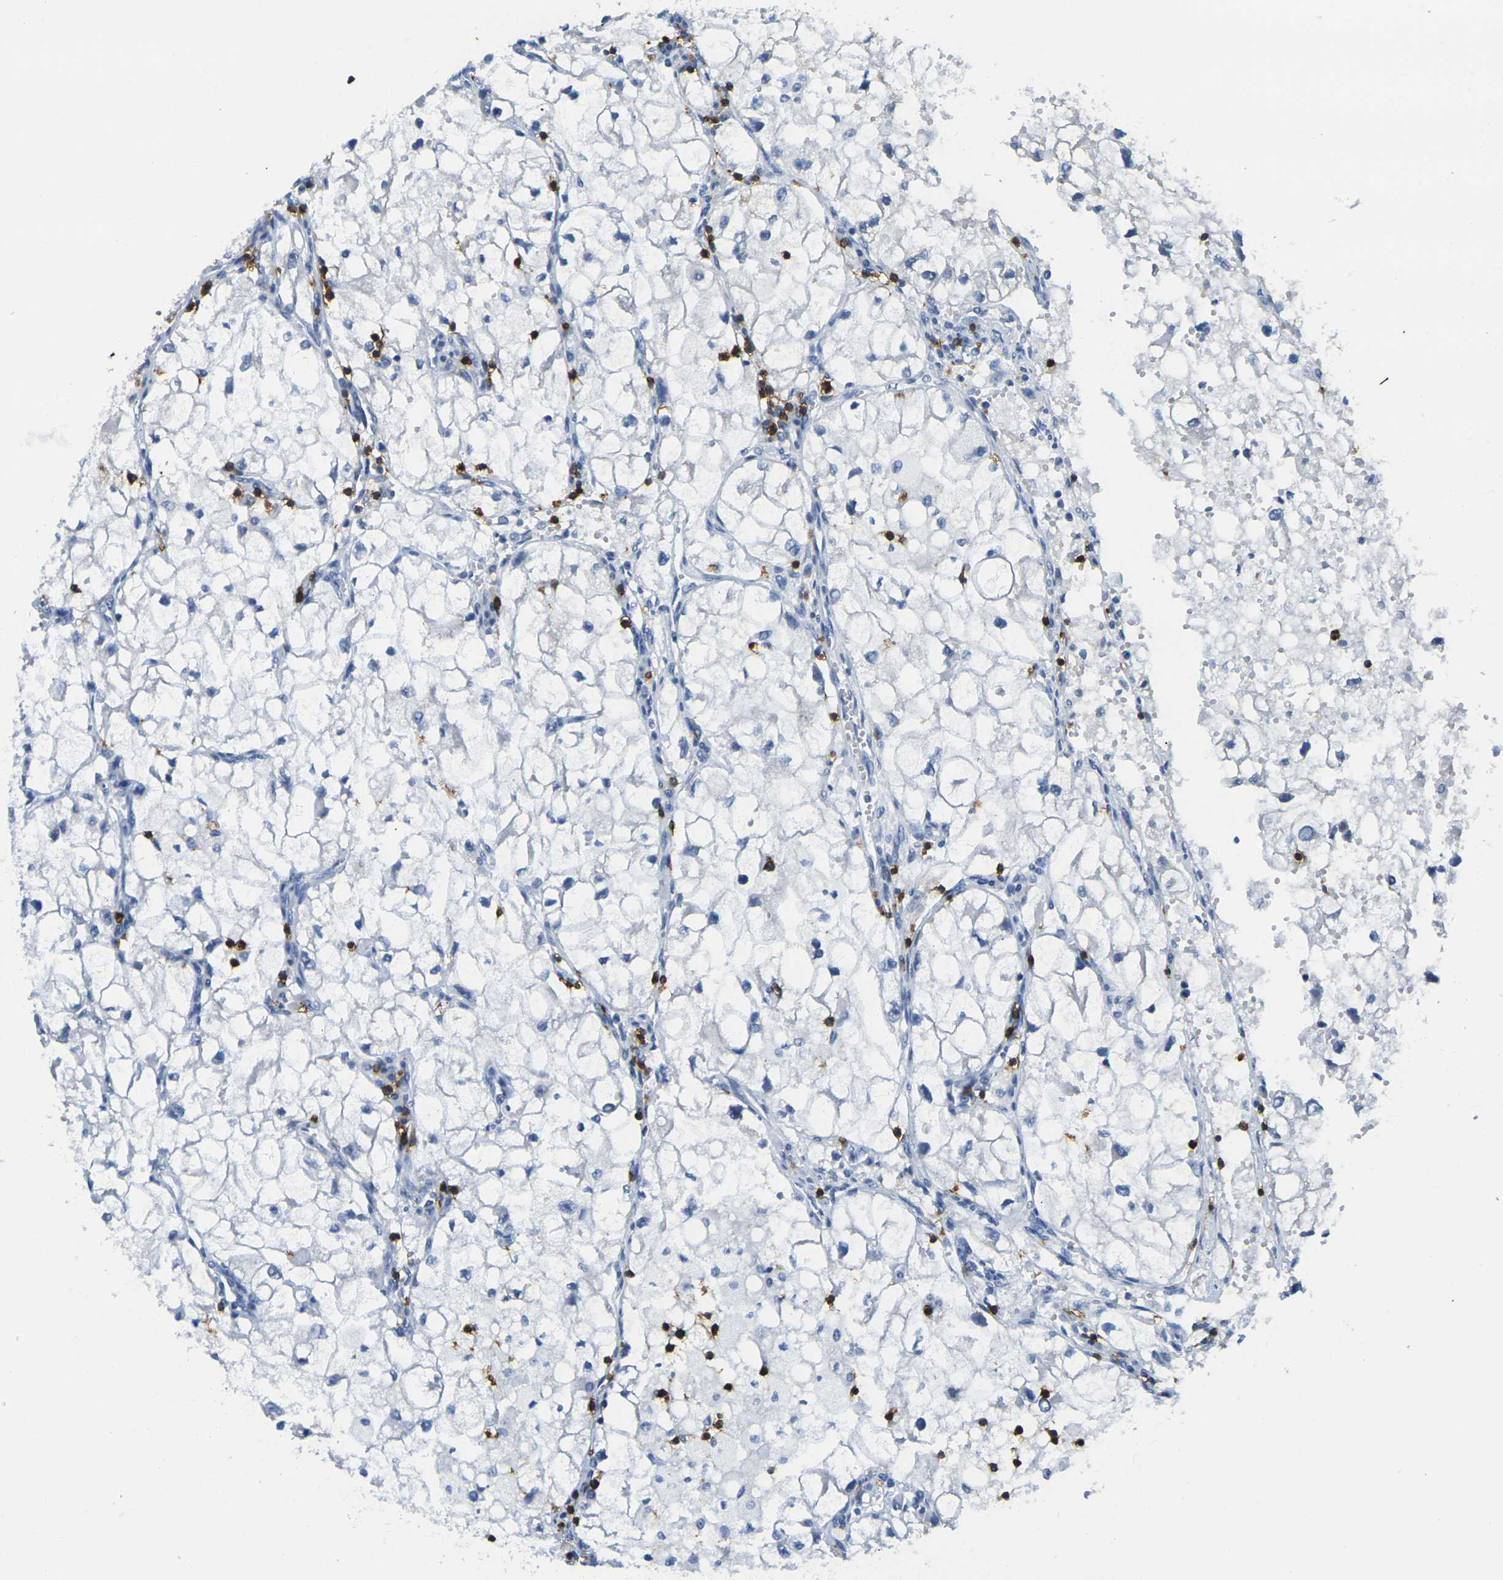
{"staining": {"intensity": "negative", "quantity": "none", "location": "none"}, "tissue": "renal cancer", "cell_type": "Tumor cells", "image_type": "cancer", "snomed": [{"axis": "morphology", "description": "Adenocarcinoma, NOS"}, {"axis": "topography", "description": "Kidney"}], "caption": "This is an immunohistochemistry histopathology image of human renal cancer (adenocarcinoma). There is no staining in tumor cells.", "gene": "CD3D", "patient": {"sex": "female", "age": 70}}